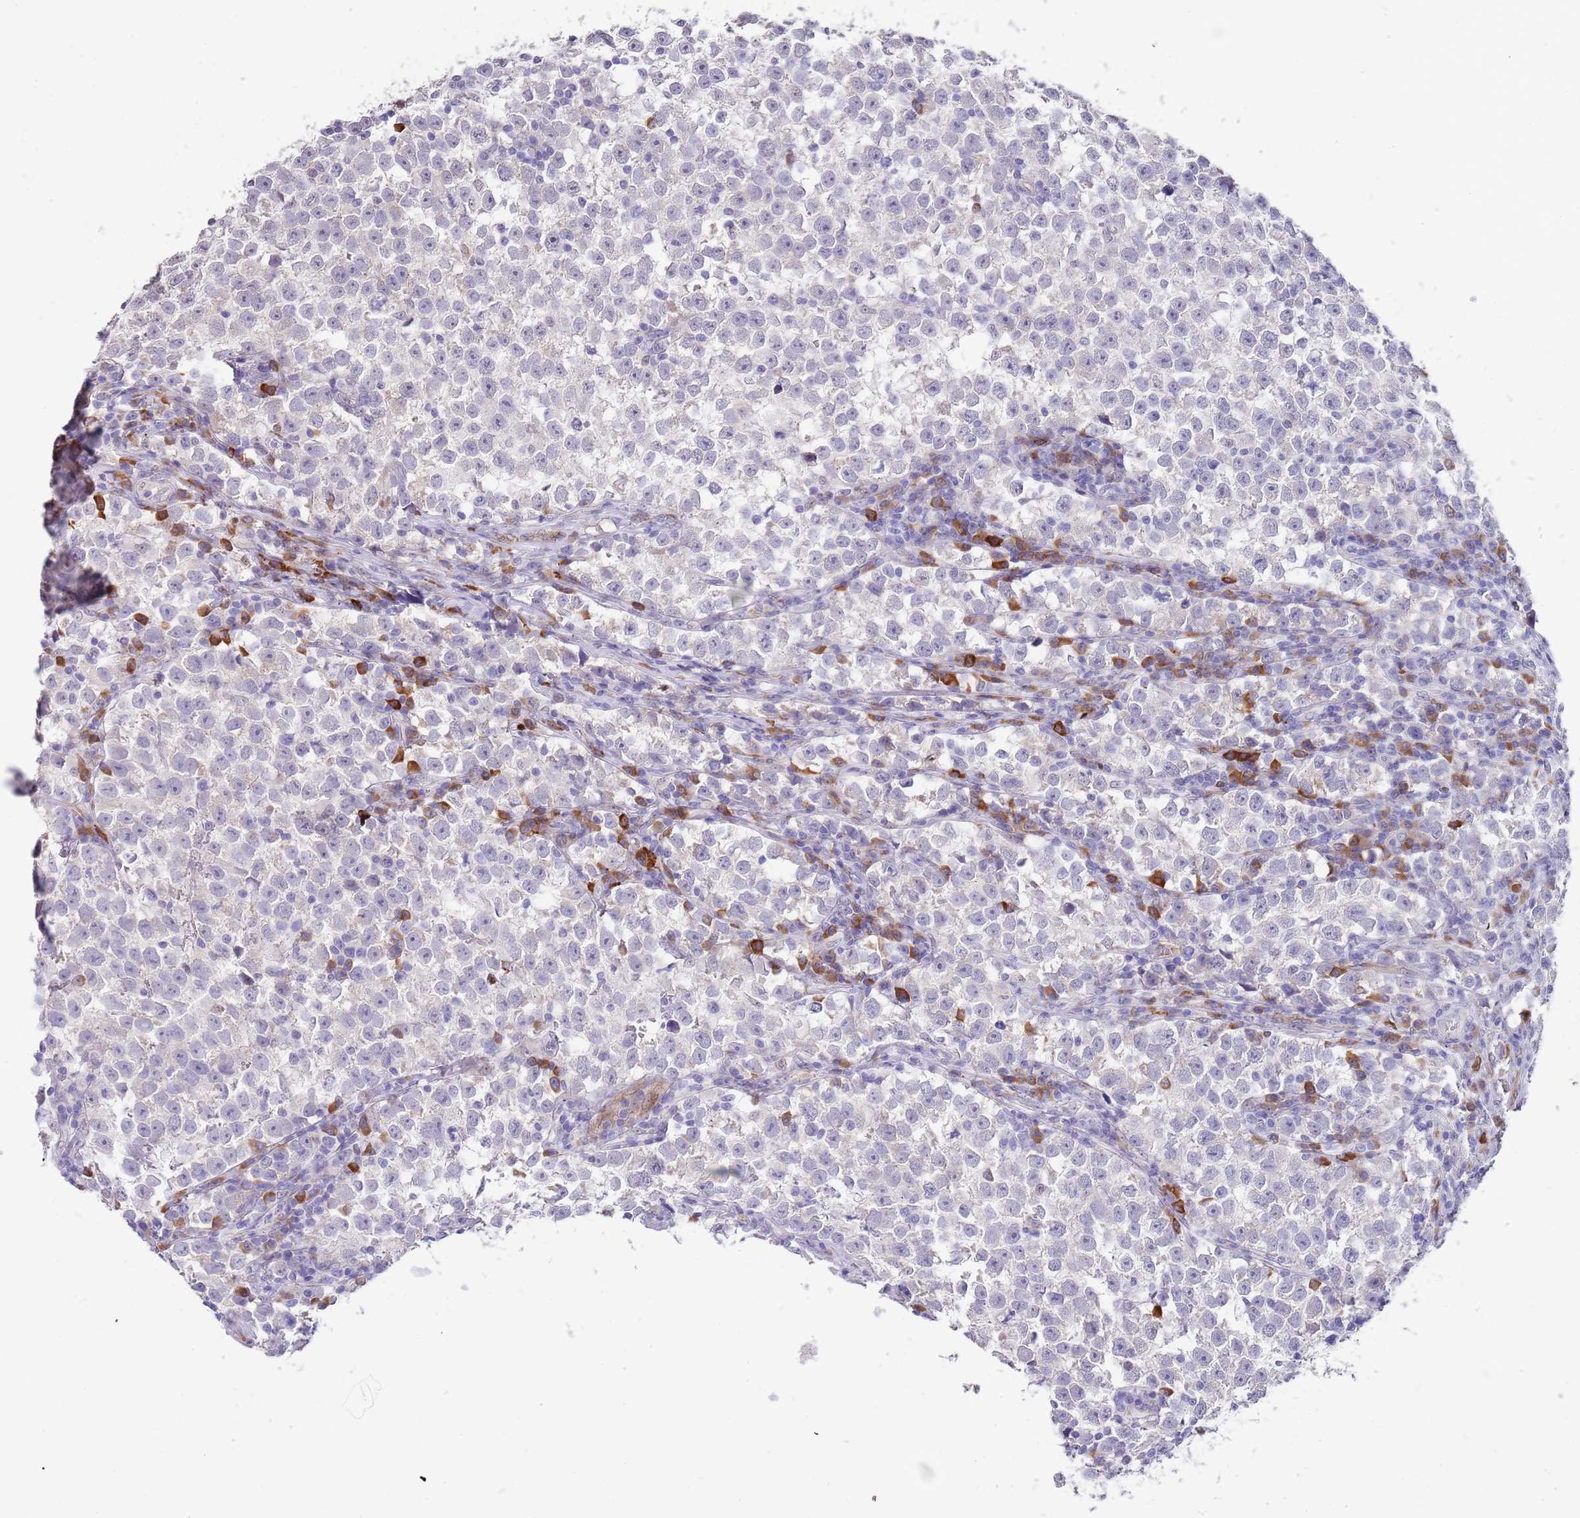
{"staining": {"intensity": "negative", "quantity": "none", "location": "none"}, "tissue": "testis cancer", "cell_type": "Tumor cells", "image_type": "cancer", "snomed": [{"axis": "morphology", "description": "Normal tissue, NOS"}, {"axis": "morphology", "description": "Seminoma, NOS"}, {"axis": "topography", "description": "Testis"}], "caption": "Immunohistochemical staining of testis seminoma shows no significant staining in tumor cells.", "gene": "TNRC6C", "patient": {"sex": "male", "age": 43}}